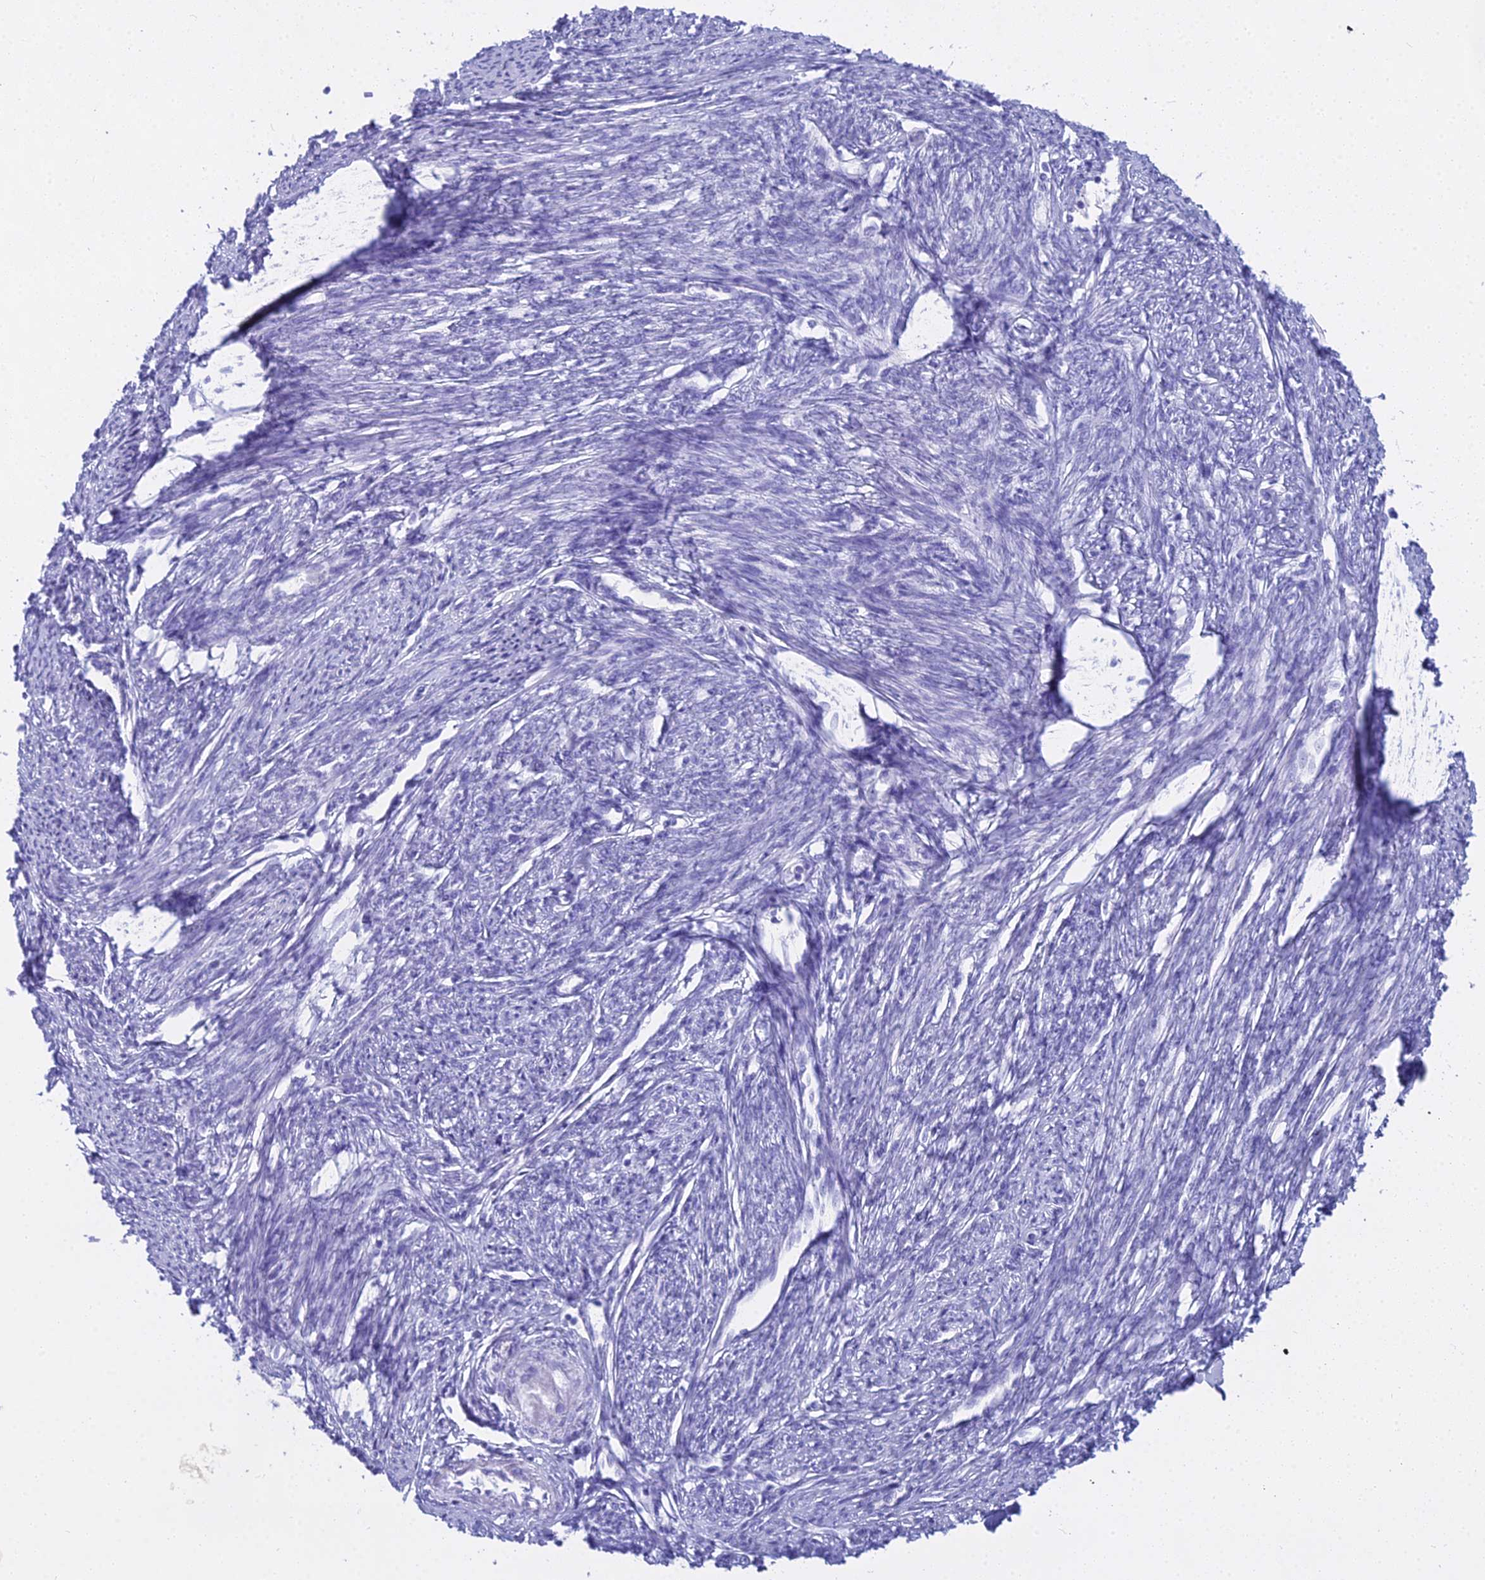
{"staining": {"intensity": "negative", "quantity": "none", "location": "none"}, "tissue": "smooth muscle", "cell_type": "Smooth muscle cells", "image_type": "normal", "snomed": [{"axis": "morphology", "description": "Normal tissue, NOS"}, {"axis": "topography", "description": "Smooth muscle"}, {"axis": "topography", "description": "Uterus"}], "caption": "Histopathology image shows no significant protein expression in smooth muscle cells of benign smooth muscle. (DAB IHC, high magnification).", "gene": "CGB1", "patient": {"sex": "female", "age": 59}}